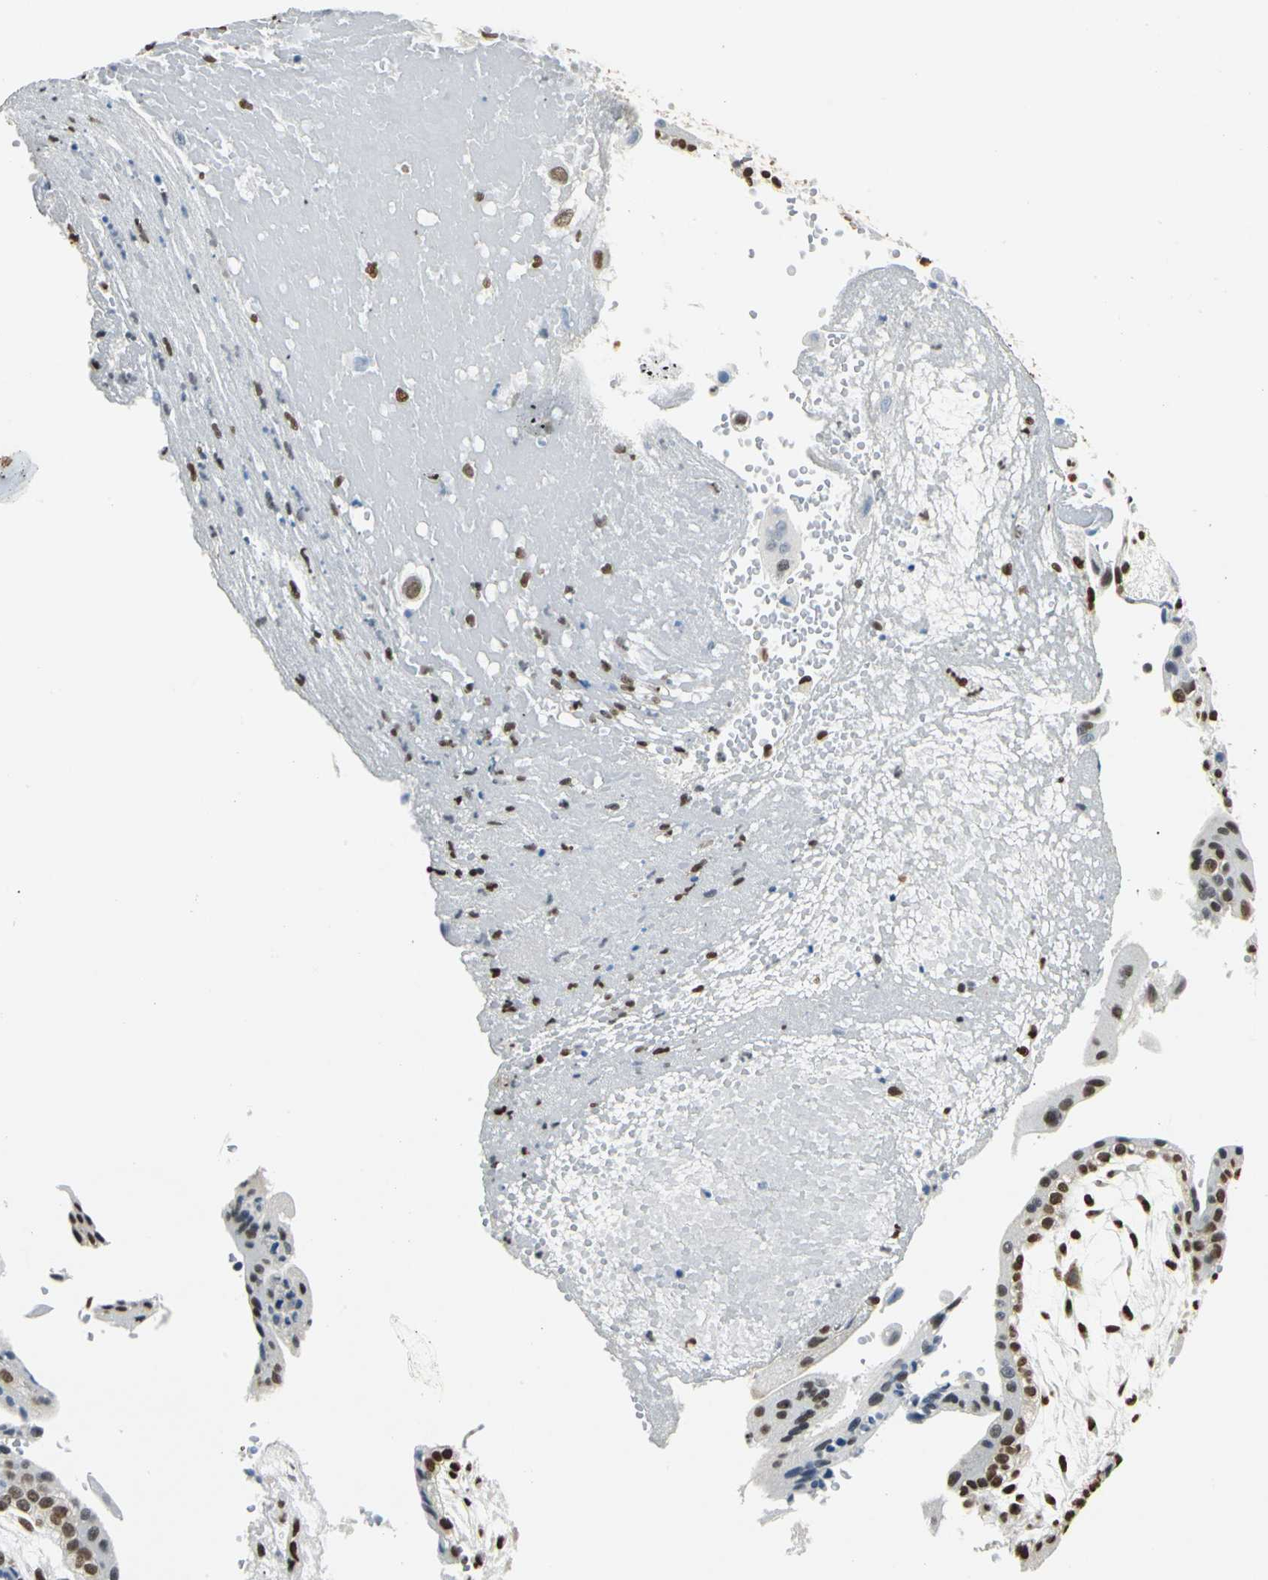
{"staining": {"intensity": "moderate", "quantity": ">75%", "location": "nuclear"}, "tissue": "placenta", "cell_type": "Decidual cells", "image_type": "normal", "snomed": [{"axis": "morphology", "description": "Normal tissue, NOS"}, {"axis": "topography", "description": "Placenta"}], "caption": "Human placenta stained for a protein (brown) exhibits moderate nuclear positive expression in about >75% of decidual cells.", "gene": "FANCG", "patient": {"sex": "female", "age": 34}}